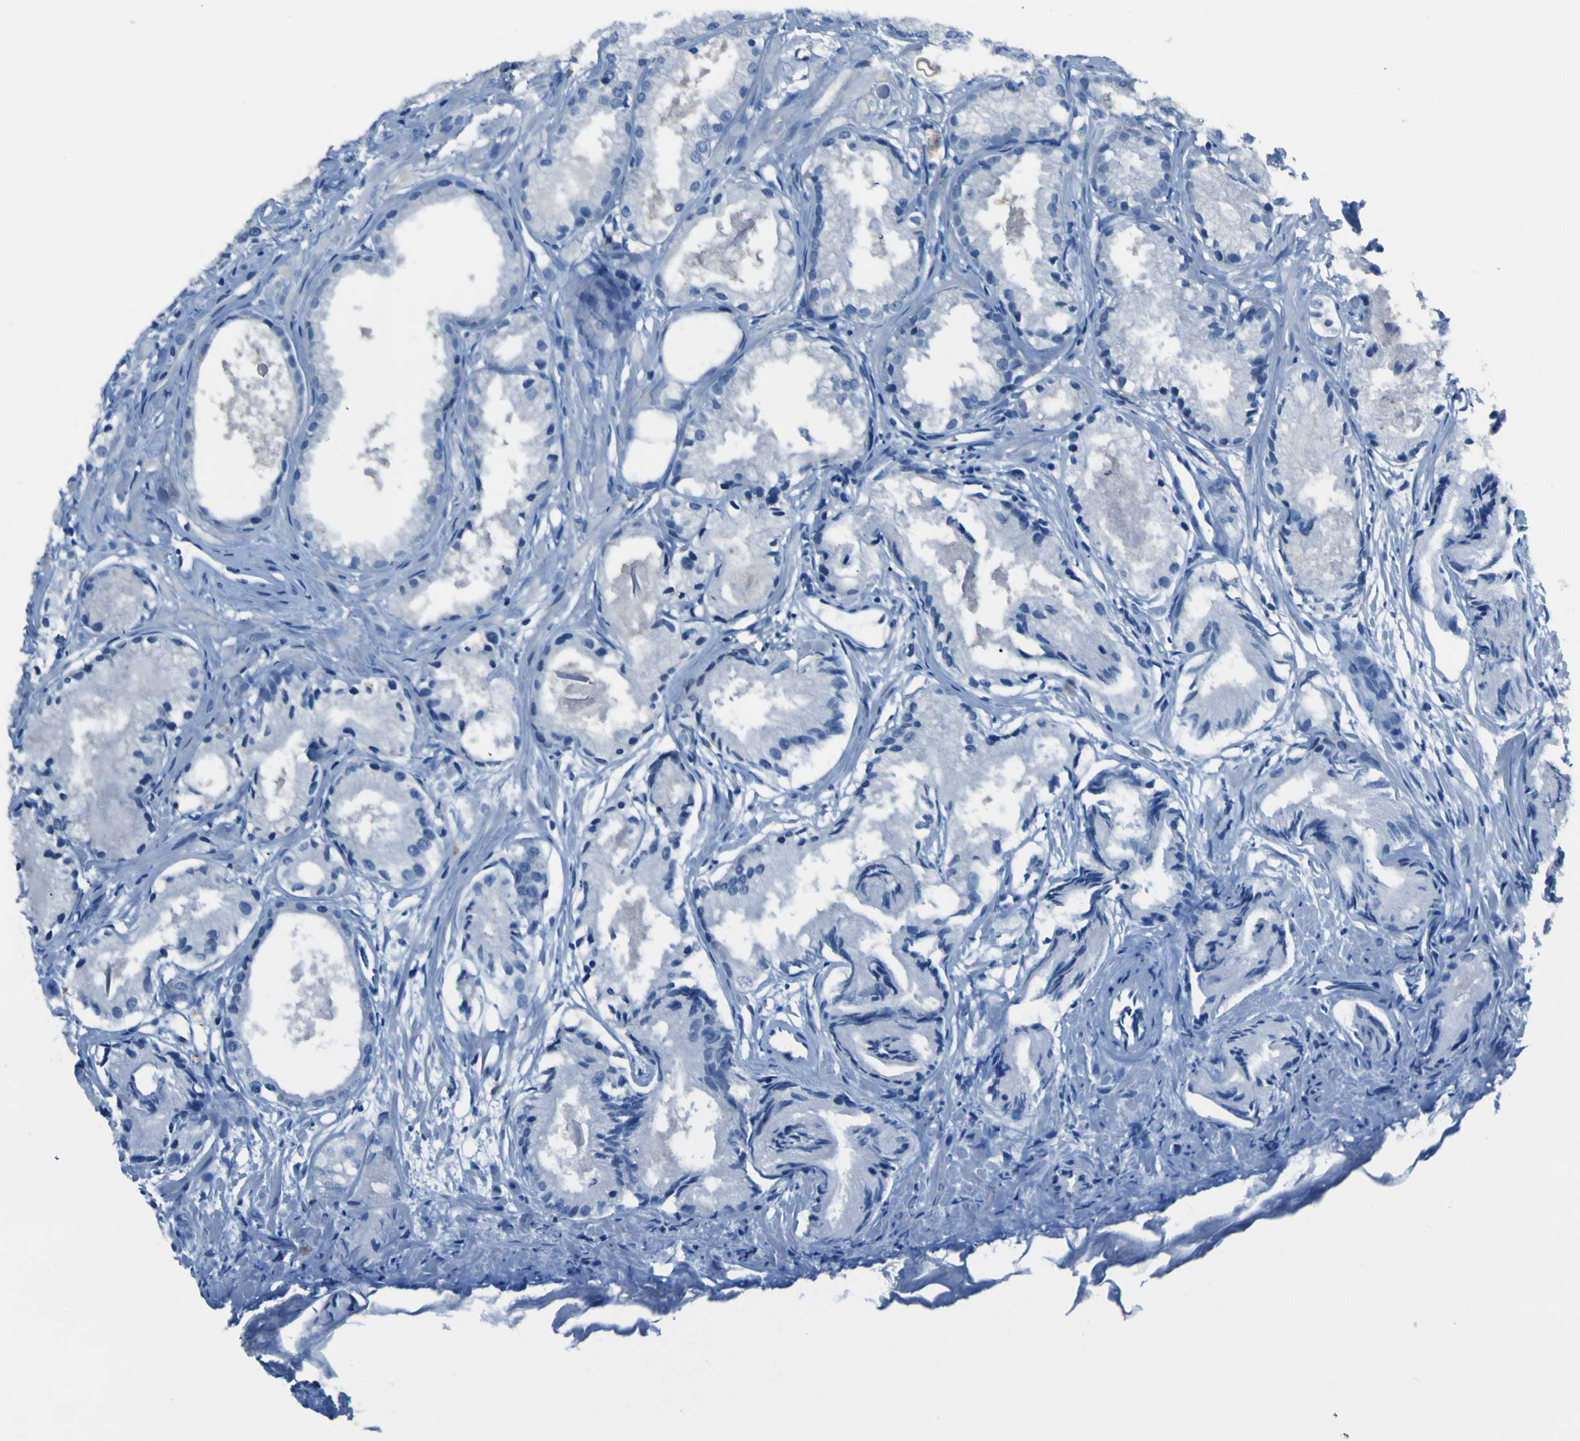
{"staining": {"intensity": "negative", "quantity": "none", "location": "none"}, "tissue": "prostate cancer", "cell_type": "Tumor cells", "image_type": "cancer", "snomed": [{"axis": "morphology", "description": "Adenocarcinoma, Low grade"}, {"axis": "topography", "description": "Prostate"}], "caption": "Immunohistochemistry (IHC) photomicrograph of human prostate cancer (adenocarcinoma (low-grade)) stained for a protein (brown), which shows no staining in tumor cells.", "gene": "PHKG1", "patient": {"sex": "male", "age": 72}}